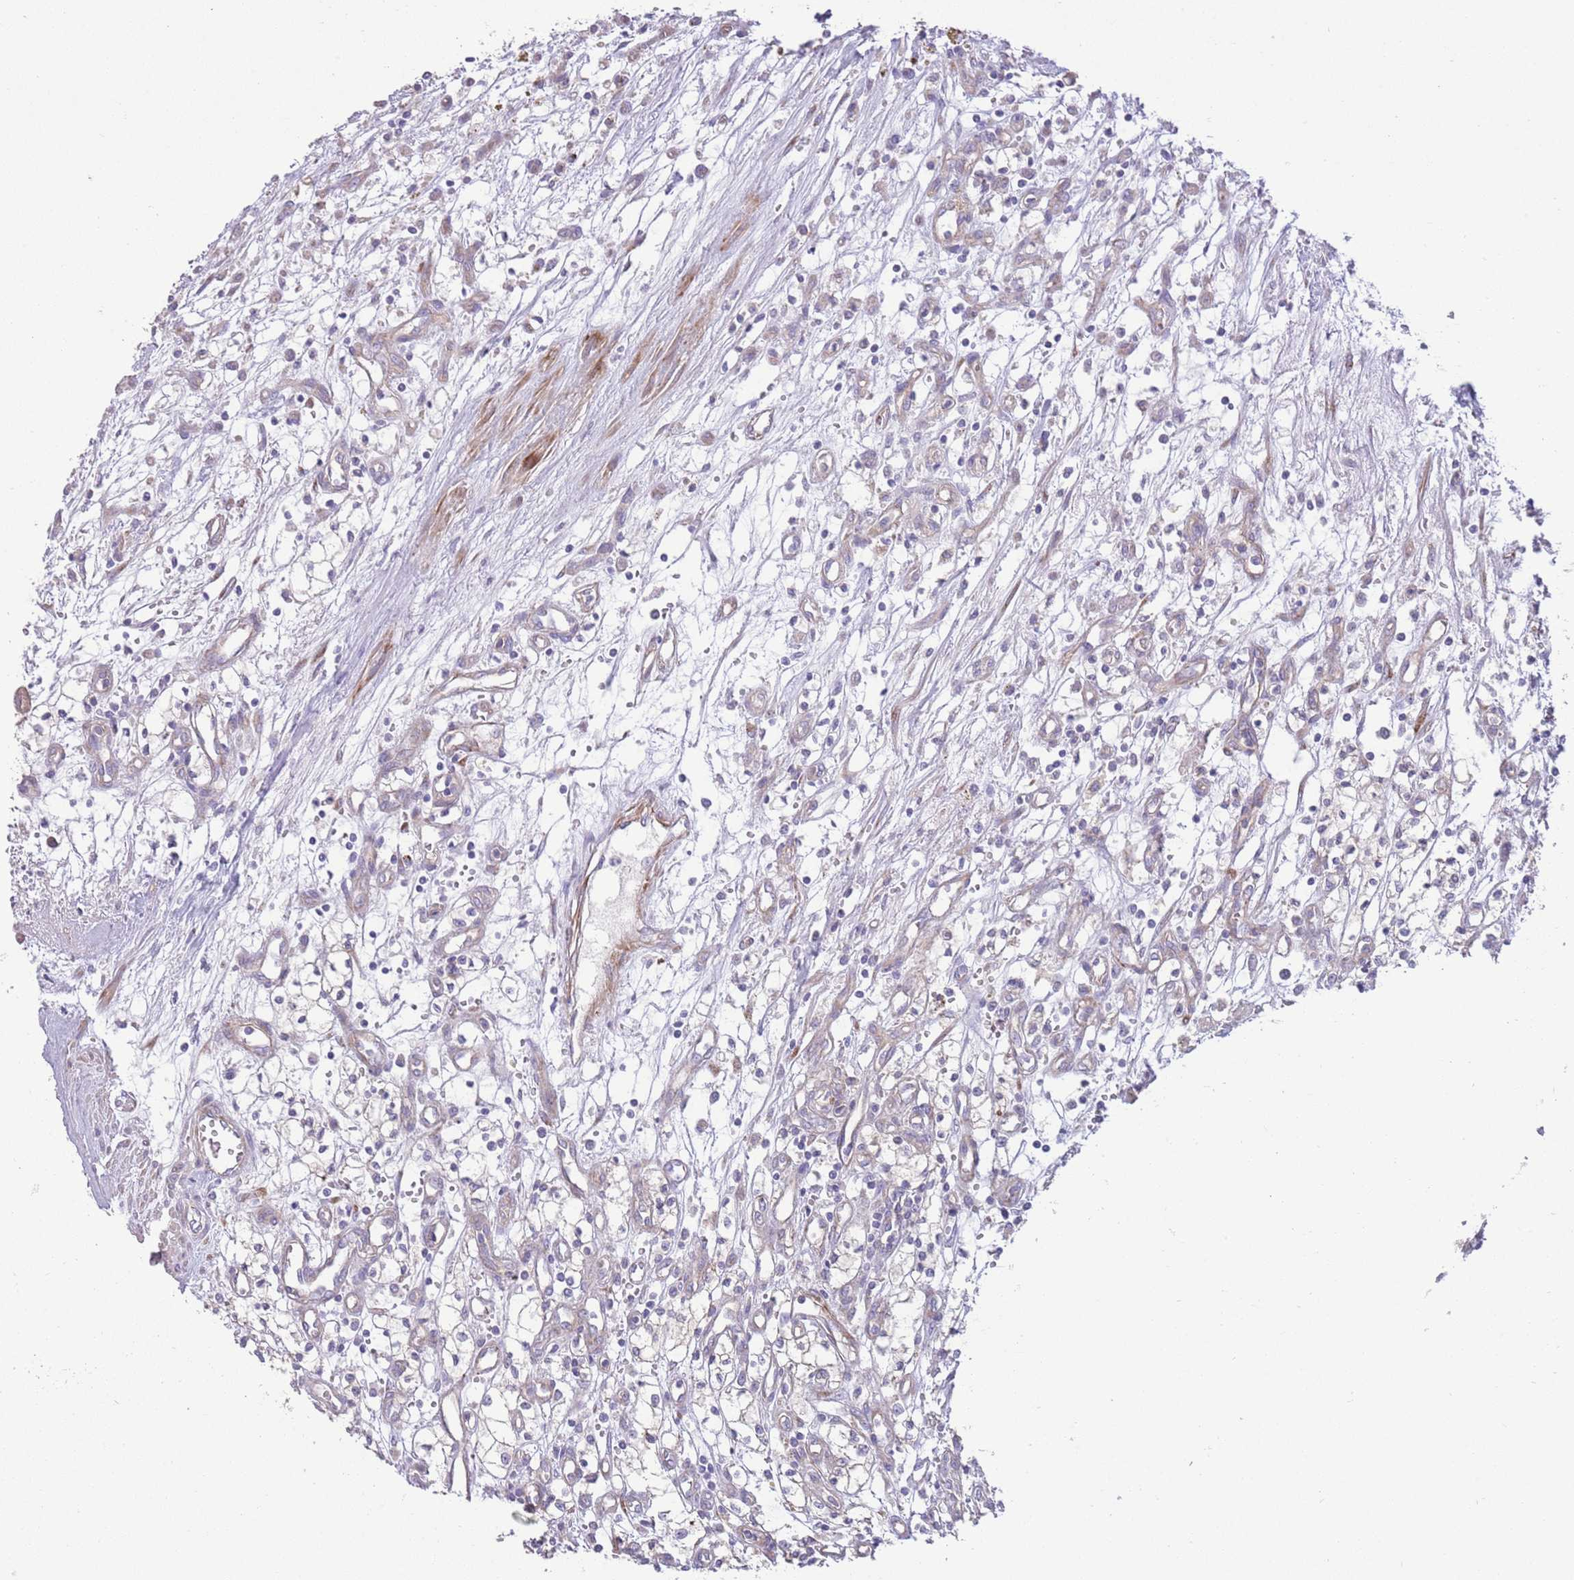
{"staining": {"intensity": "negative", "quantity": "none", "location": "none"}, "tissue": "renal cancer", "cell_type": "Tumor cells", "image_type": "cancer", "snomed": [{"axis": "morphology", "description": "Adenocarcinoma, NOS"}, {"axis": "topography", "description": "Kidney"}], "caption": "Immunohistochemistry histopathology image of renal adenocarcinoma stained for a protein (brown), which shows no positivity in tumor cells.", "gene": "TOMM5", "patient": {"sex": "male", "age": 59}}